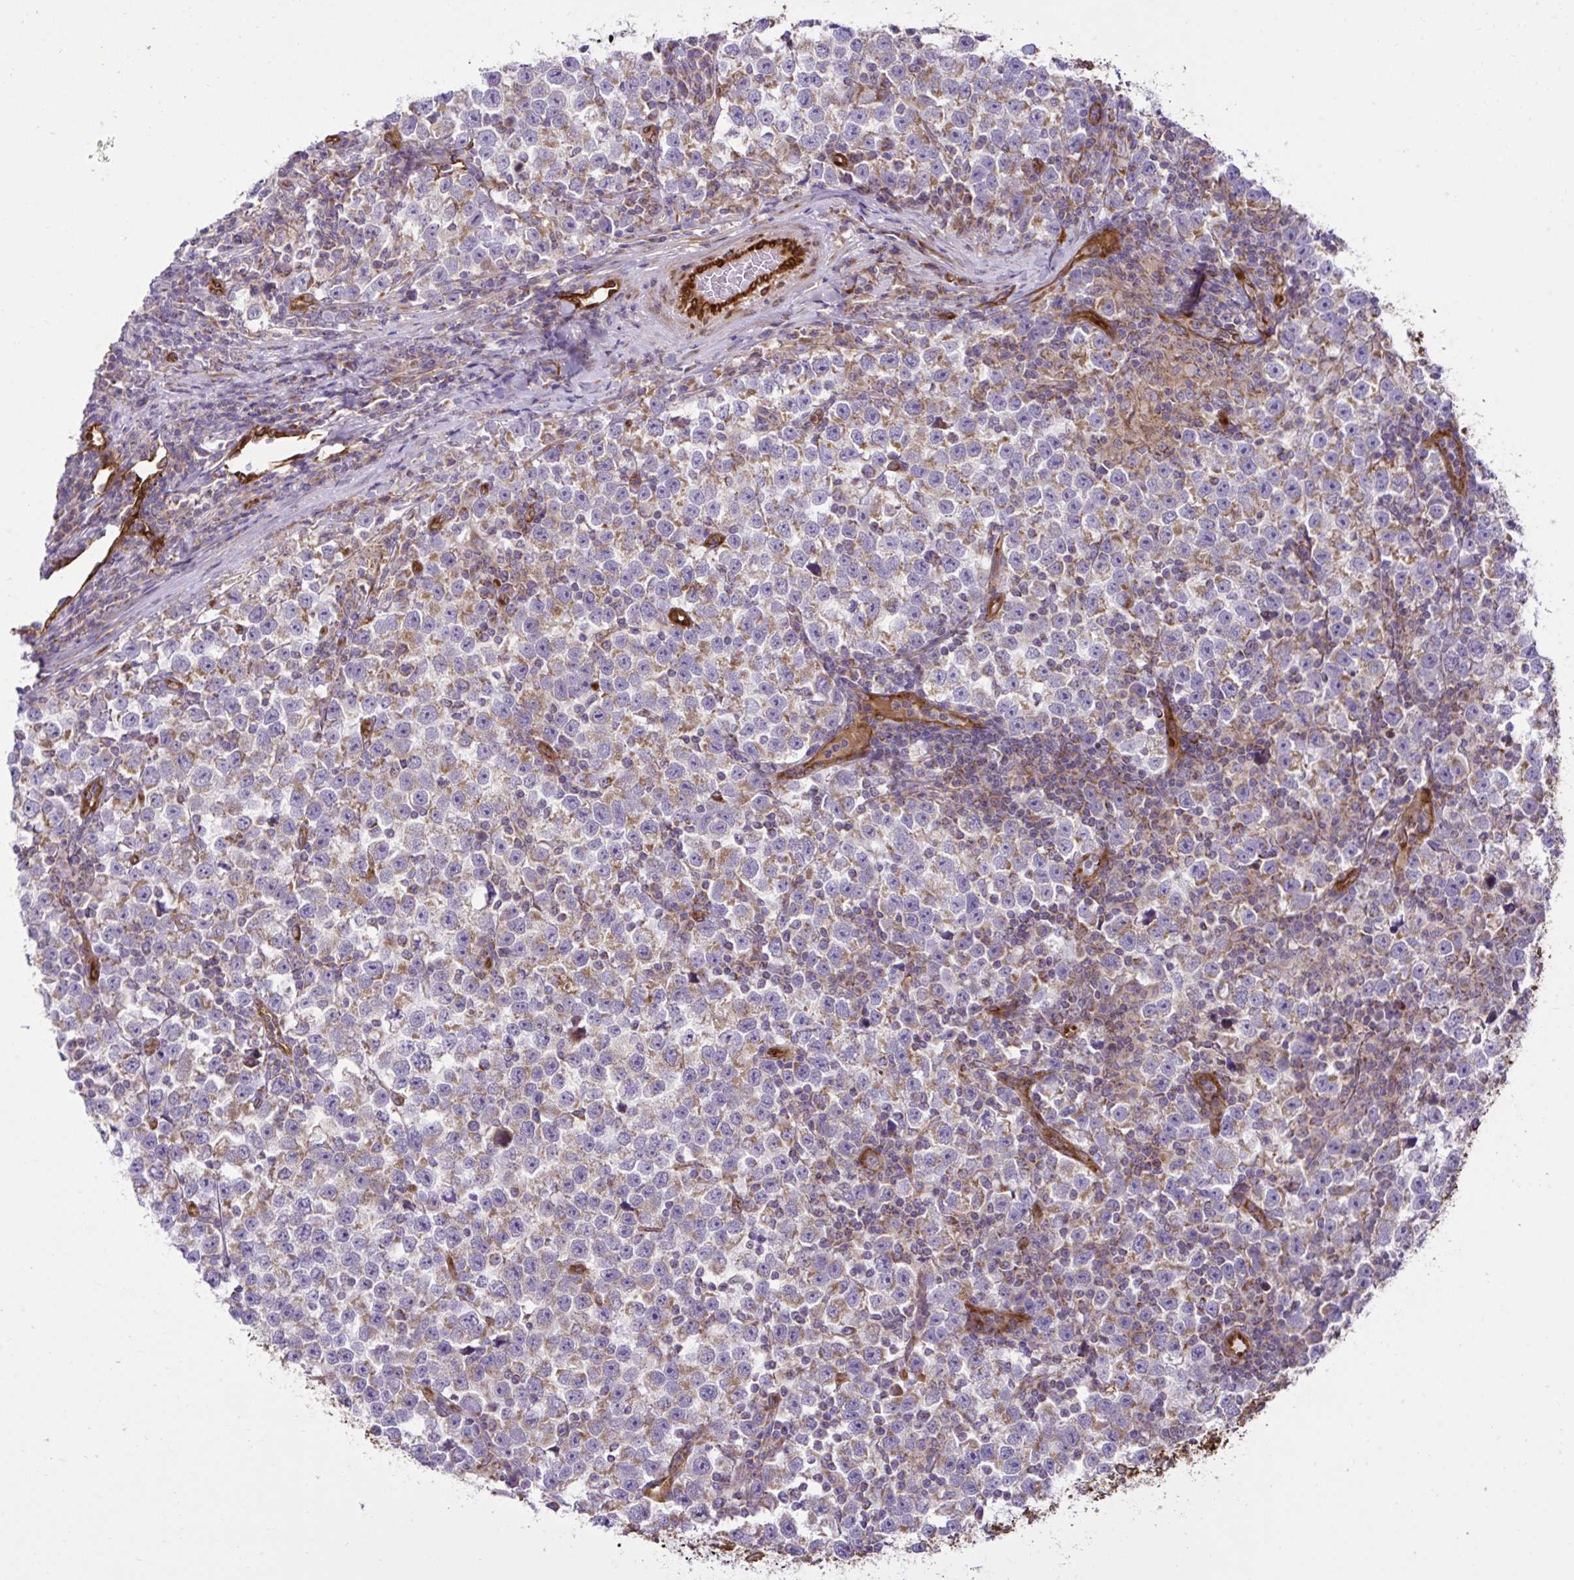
{"staining": {"intensity": "weak", "quantity": ">75%", "location": "cytoplasmic/membranous"}, "tissue": "testis cancer", "cell_type": "Tumor cells", "image_type": "cancer", "snomed": [{"axis": "morphology", "description": "Seminoma, NOS"}, {"axis": "topography", "description": "Testis"}], "caption": "Immunohistochemical staining of human seminoma (testis) displays weak cytoplasmic/membranous protein staining in about >75% of tumor cells.", "gene": "LIMS1", "patient": {"sex": "male", "age": 43}}